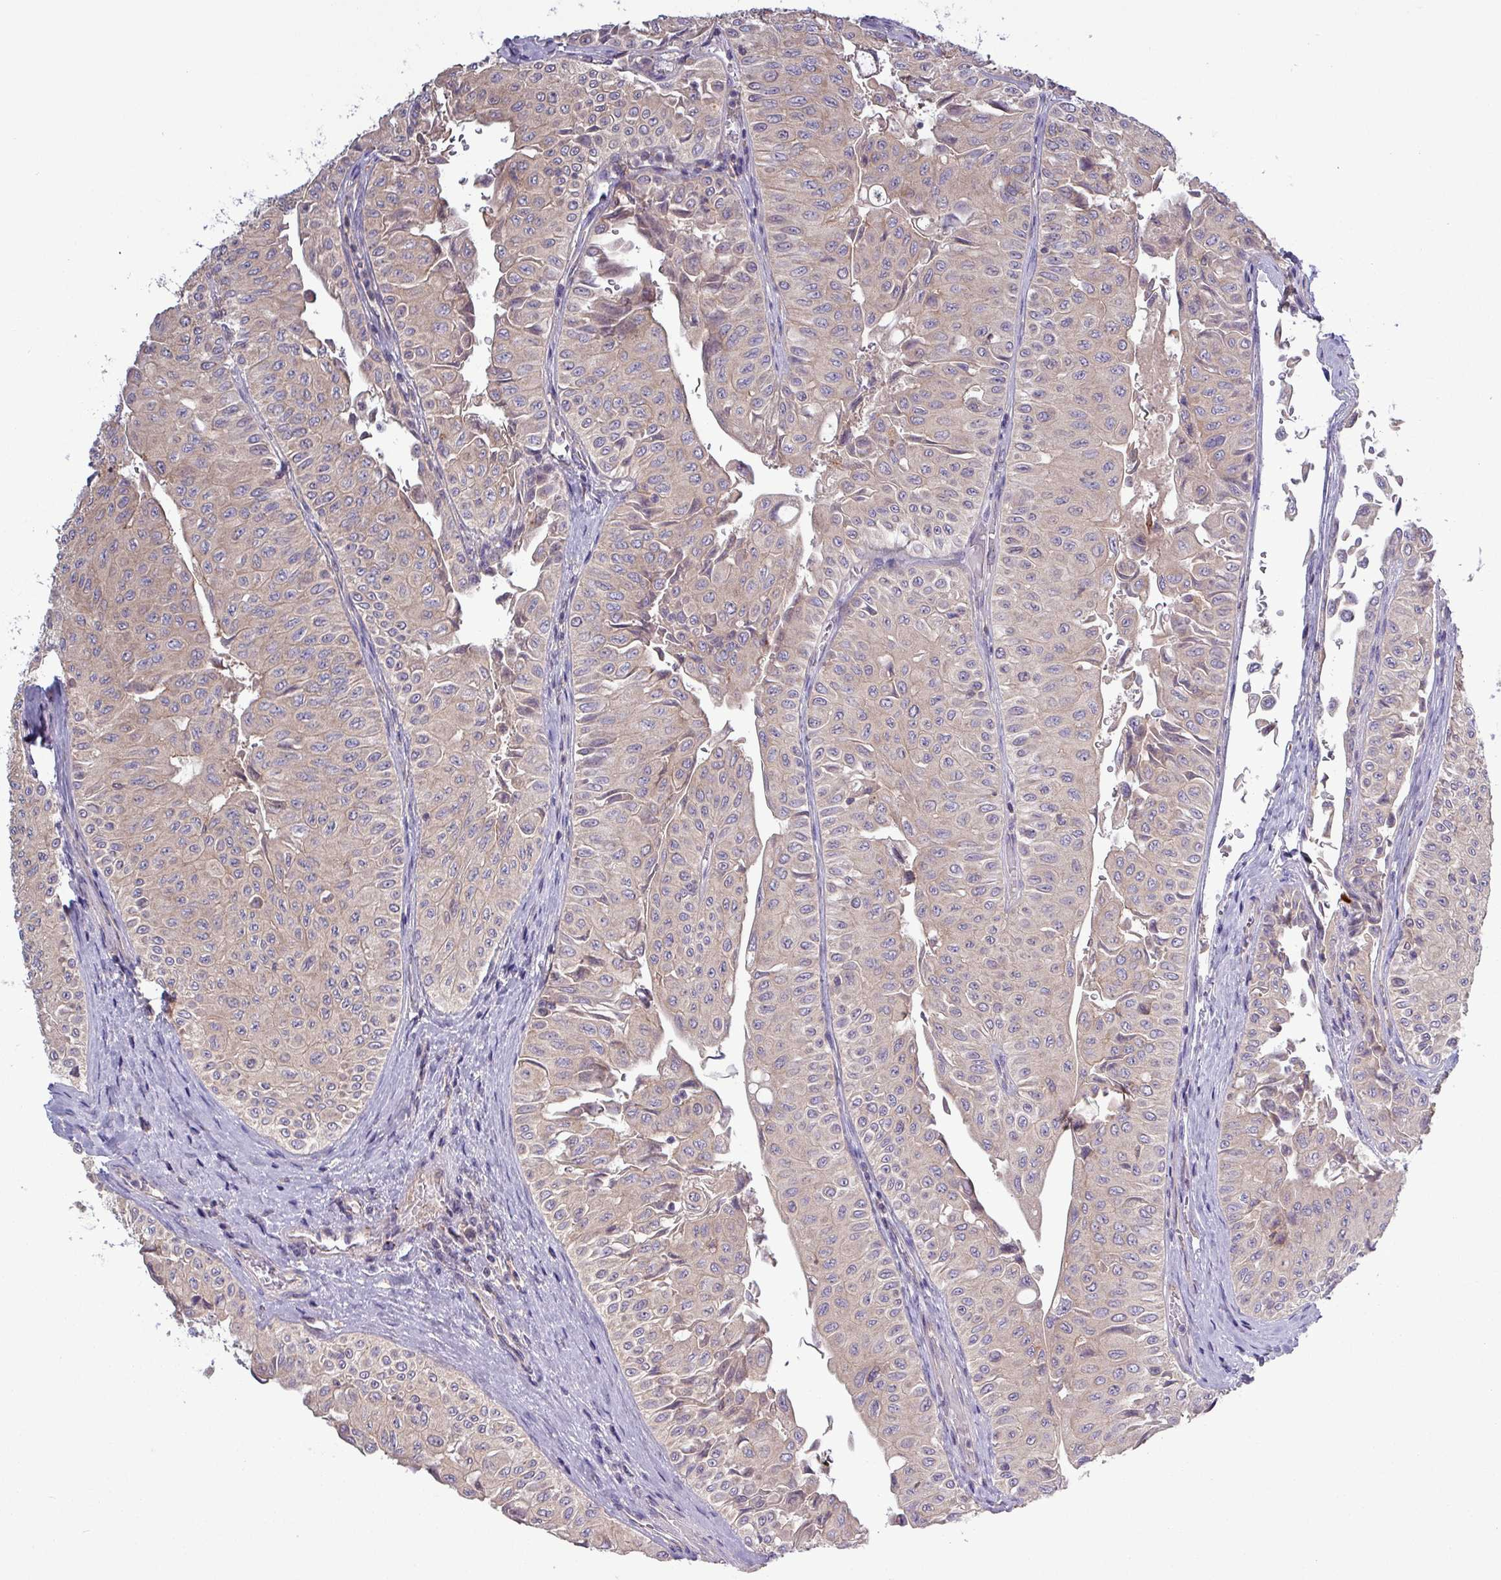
{"staining": {"intensity": "weak", "quantity": "25%-75%", "location": "cytoplasmic/membranous"}, "tissue": "urothelial cancer", "cell_type": "Tumor cells", "image_type": "cancer", "snomed": [{"axis": "morphology", "description": "Urothelial carcinoma, NOS"}, {"axis": "topography", "description": "Urinary bladder"}], "caption": "Immunohistochemical staining of human urothelial cancer exhibits low levels of weak cytoplasmic/membranous protein expression in about 25%-75% of tumor cells. The staining was performed using DAB, with brown indicating positive protein expression. Nuclei are stained blue with hematoxylin.", "gene": "PLIN2", "patient": {"sex": "male", "age": 59}}